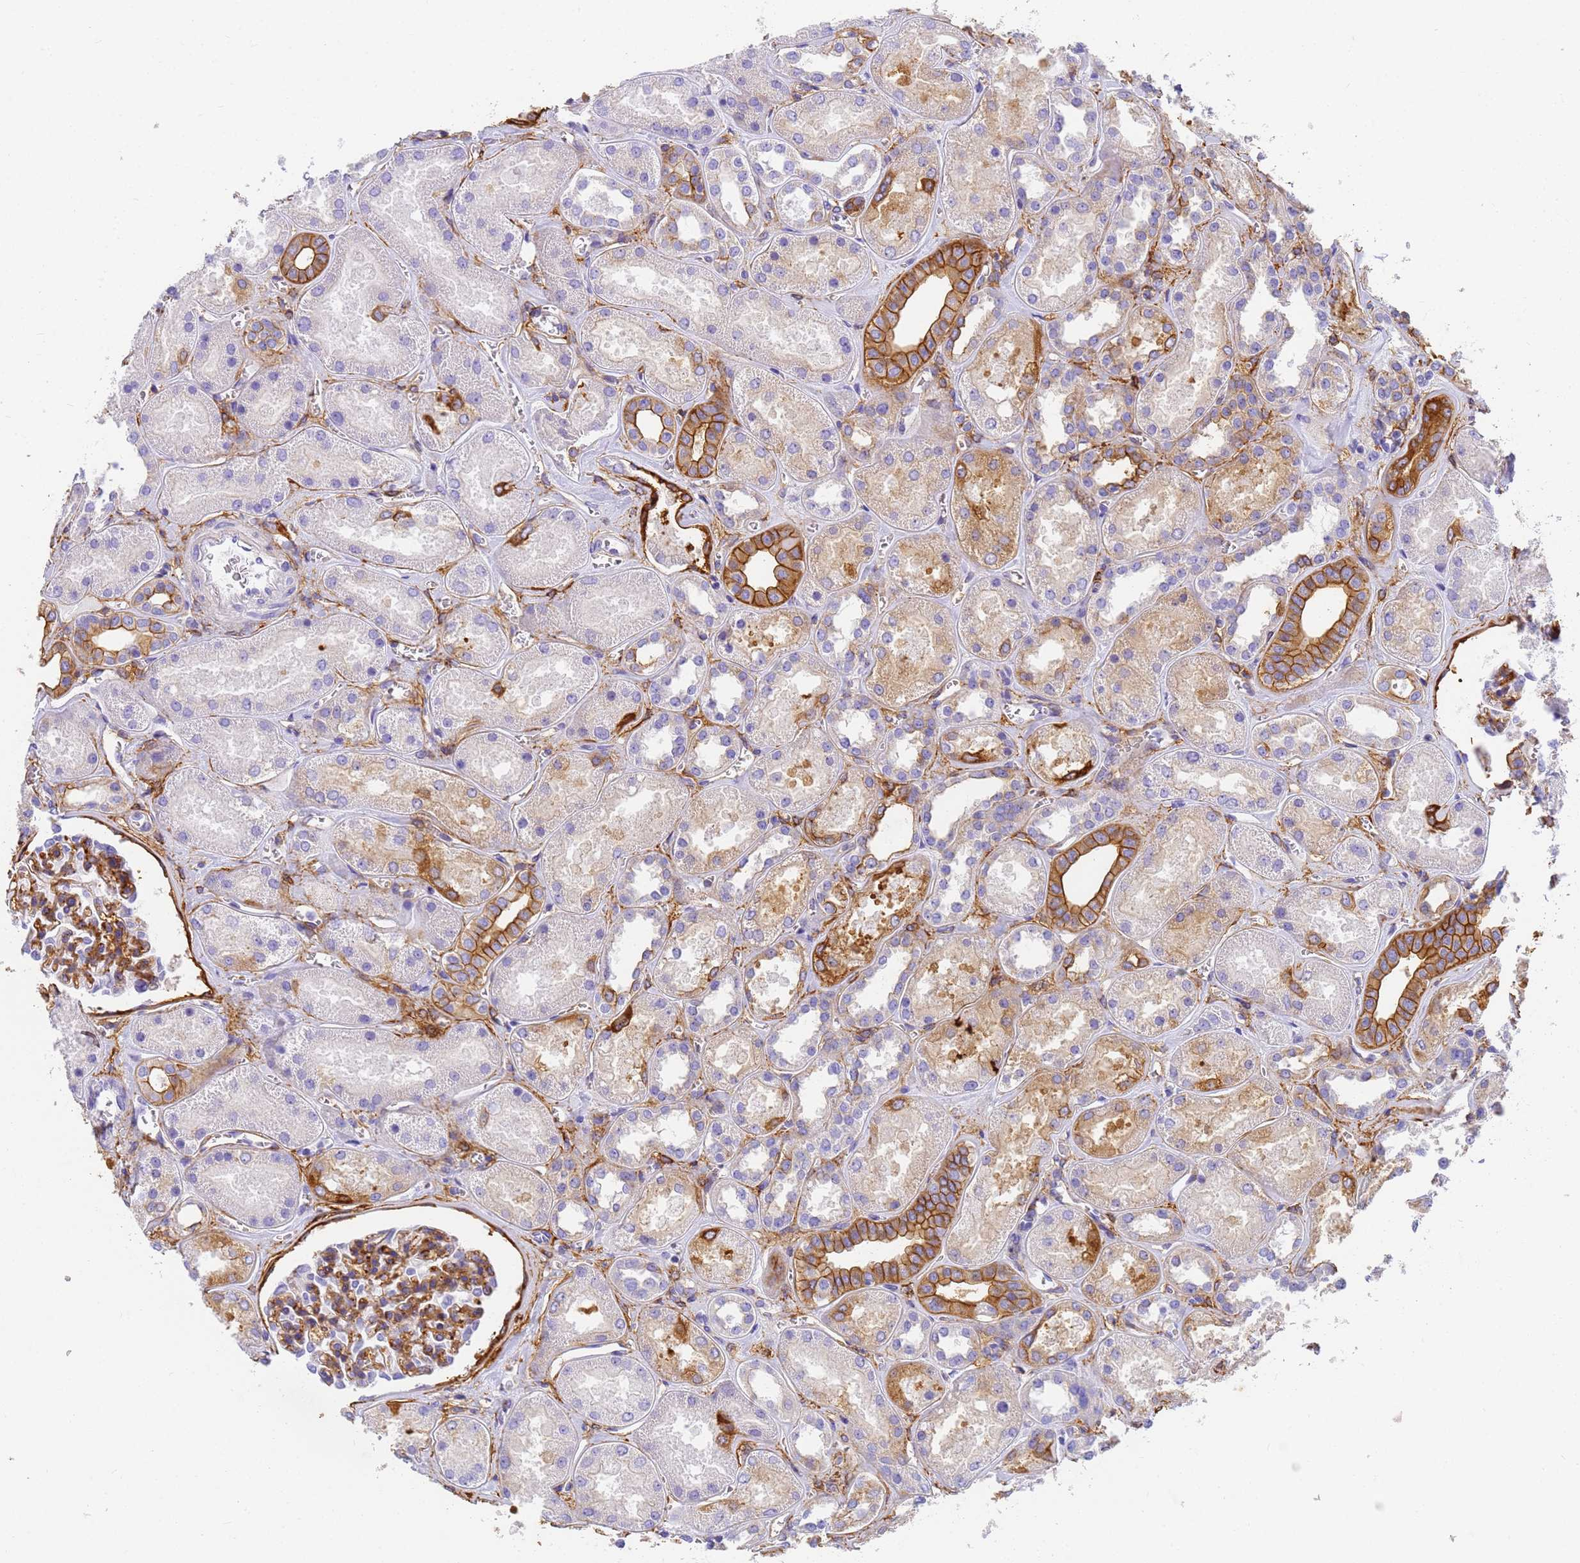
{"staining": {"intensity": "strong", "quantity": "25%-75%", "location": "cytoplasmic/membranous"}, "tissue": "kidney", "cell_type": "Cells in glomeruli", "image_type": "normal", "snomed": [{"axis": "morphology", "description": "Normal tissue, NOS"}, {"axis": "morphology", "description": "Adenocarcinoma, NOS"}, {"axis": "topography", "description": "Kidney"}], "caption": "Strong cytoplasmic/membranous positivity is identified in approximately 25%-75% of cells in glomeruli in normal kidney.", "gene": "MVB12A", "patient": {"sex": "female", "age": 68}}